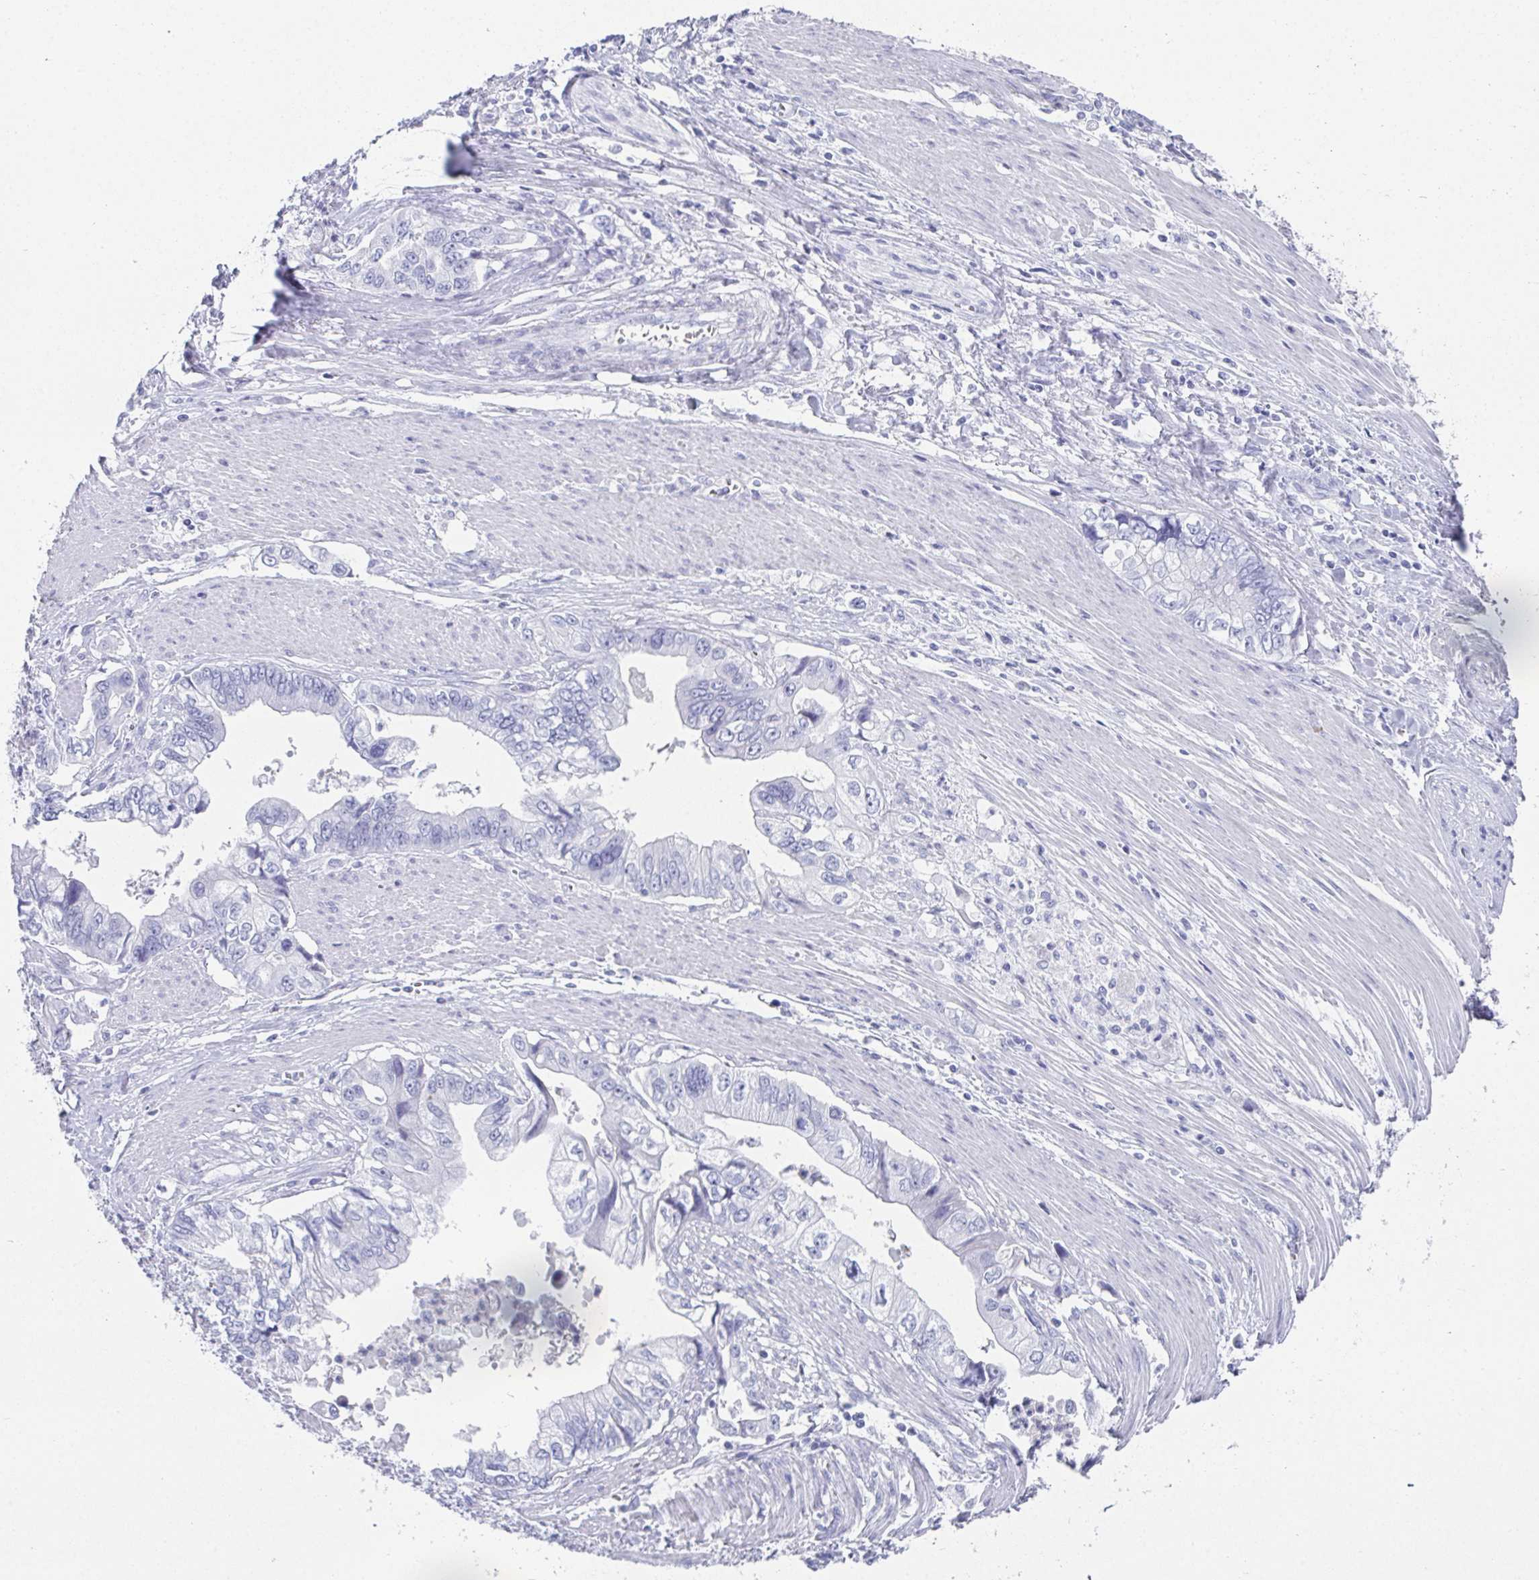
{"staining": {"intensity": "negative", "quantity": "none", "location": "none"}, "tissue": "stomach cancer", "cell_type": "Tumor cells", "image_type": "cancer", "snomed": [{"axis": "morphology", "description": "Adenocarcinoma, NOS"}, {"axis": "topography", "description": "Pancreas"}, {"axis": "topography", "description": "Stomach, upper"}], "caption": "Adenocarcinoma (stomach) was stained to show a protein in brown. There is no significant expression in tumor cells.", "gene": "SYCP1", "patient": {"sex": "male", "age": 77}}